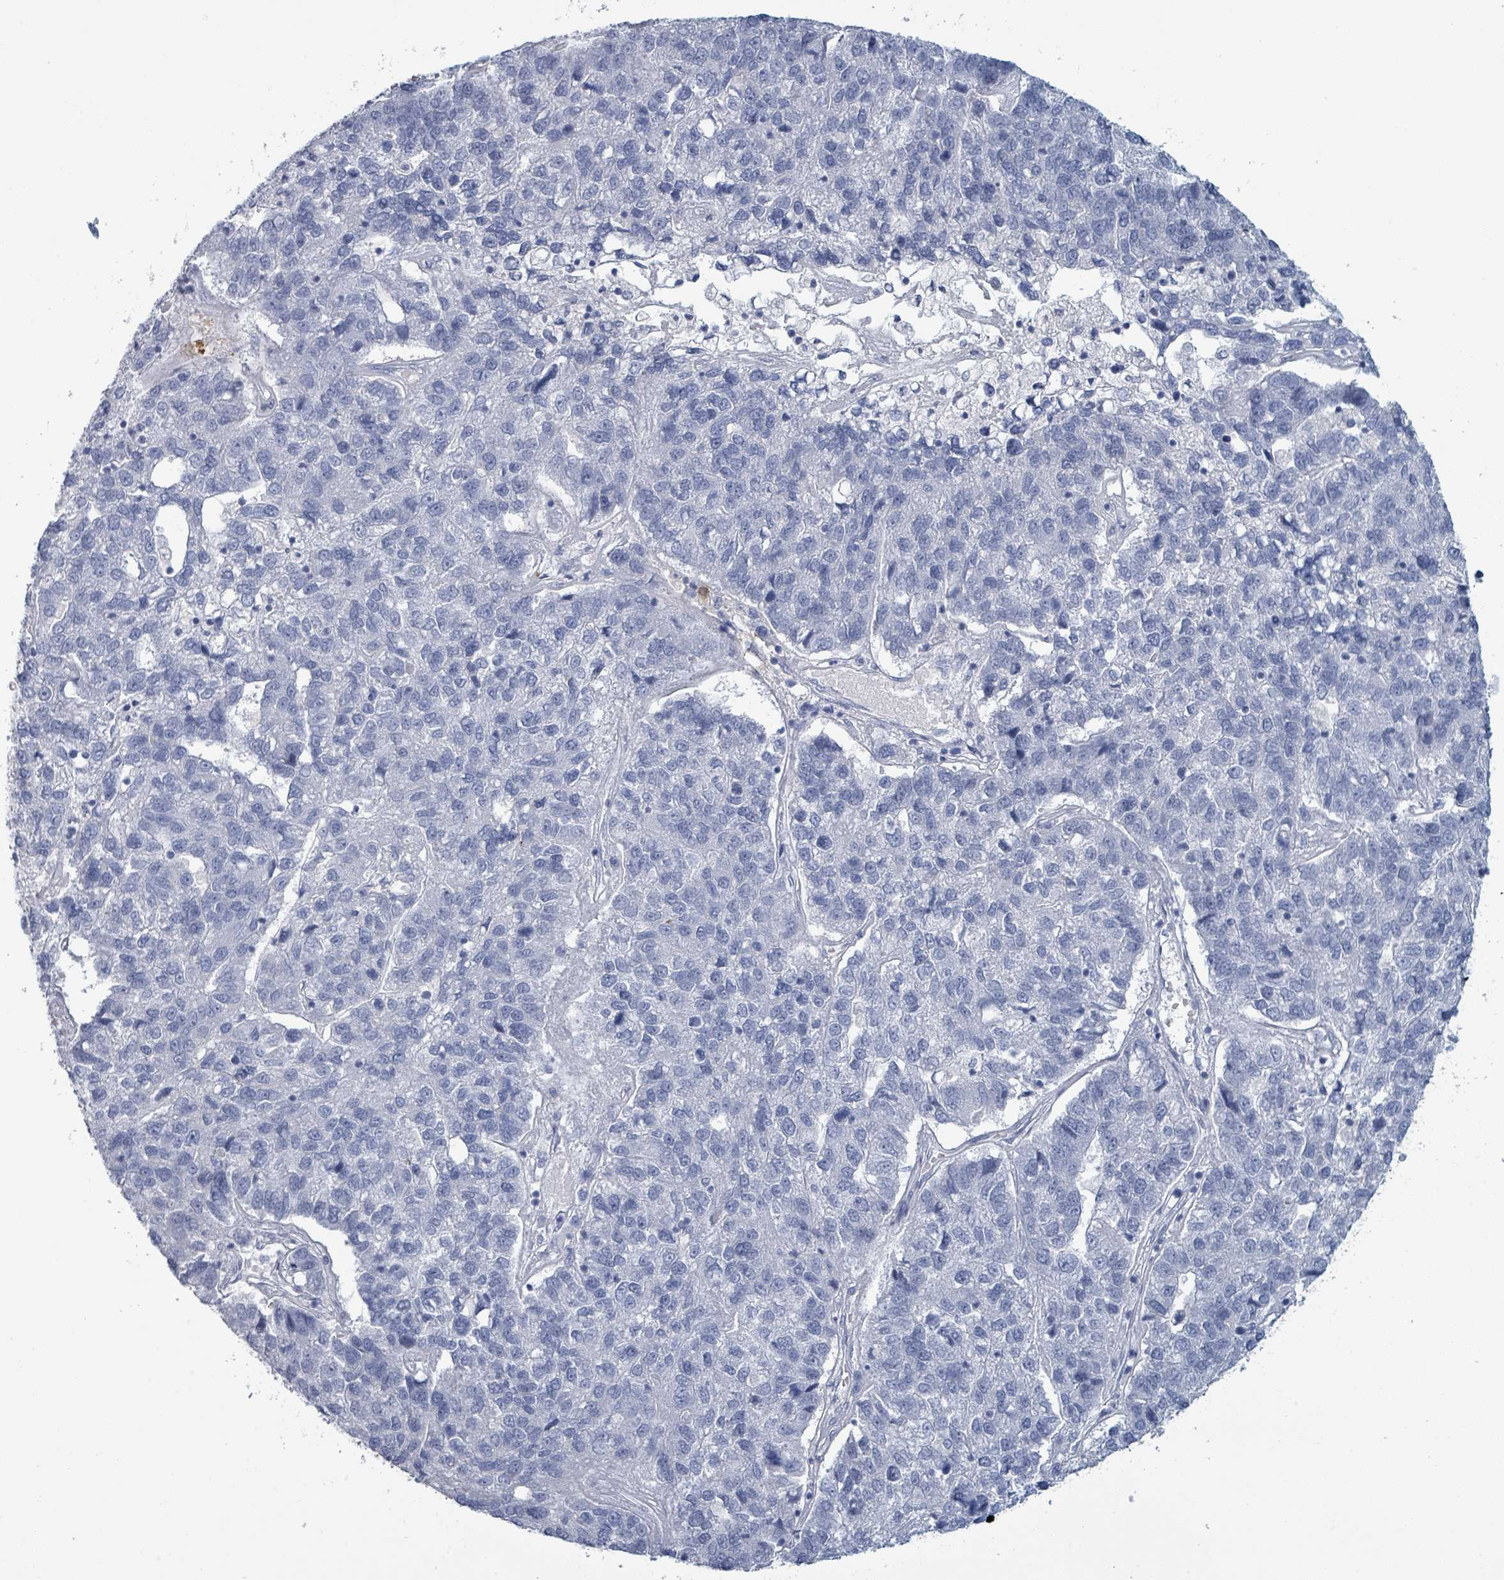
{"staining": {"intensity": "negative", "quantity": "none", "location": "none"}, "tissue": "pancreatic cancer", "cell_type": "Tumor cells", "image_type": "cancer", "snomed": [{"axis": "morphology", "description": "Adenocarcinoma, NOS"}, {"axis": "topography", "description": "Pancreas"}], "caption": "This is an IHC micrograph of human pancreatic cancer (adenocarcinoma). There is no expression in tumor cells.", "gene": "VPS13D", "patient": {"sex": "female", "age": 61}}